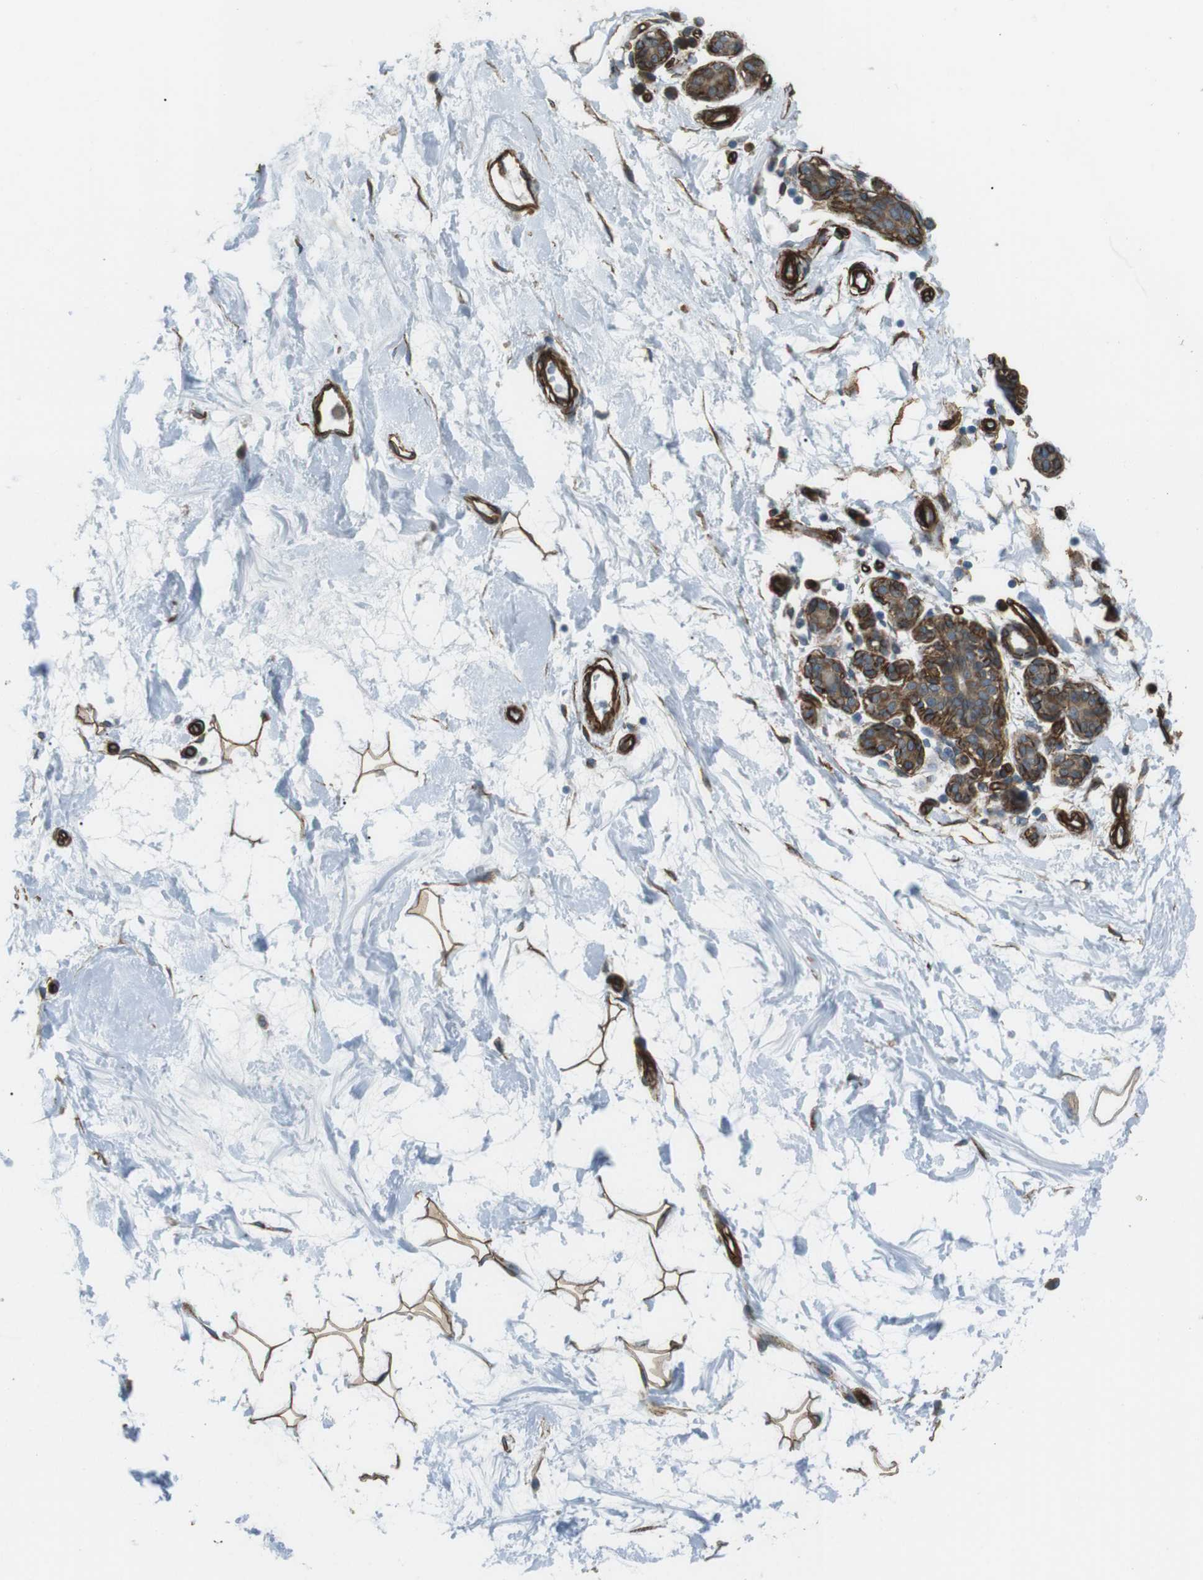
{"staining": {"intensity": "strong", "quantity": ">75%", "location": "cytoplasmic/membranous"}, "tissue": "breast", "cell_type": "Adipocytes", "image_type": "normal", "snomed": [{"axis": "morphology", "description": "Normal tissue, NOS"}, {"axis": "morphology", "description": "Lobular carcinoma"}, {"axis": "topography", "description": "Breast"}], "caption": "Immunohistochemical staining of benign breast shows high levels of strong cytoplasmic/membranous expression in about >75% of adipocytes. The staining was performed using DAB (3,3'-diaminobenzidine), with brown indicating positive protein expression. Nuclei are stained blue with hematoxylin.", "gene": "ODR4", "patient": {"sex": "female", "age": 59}}